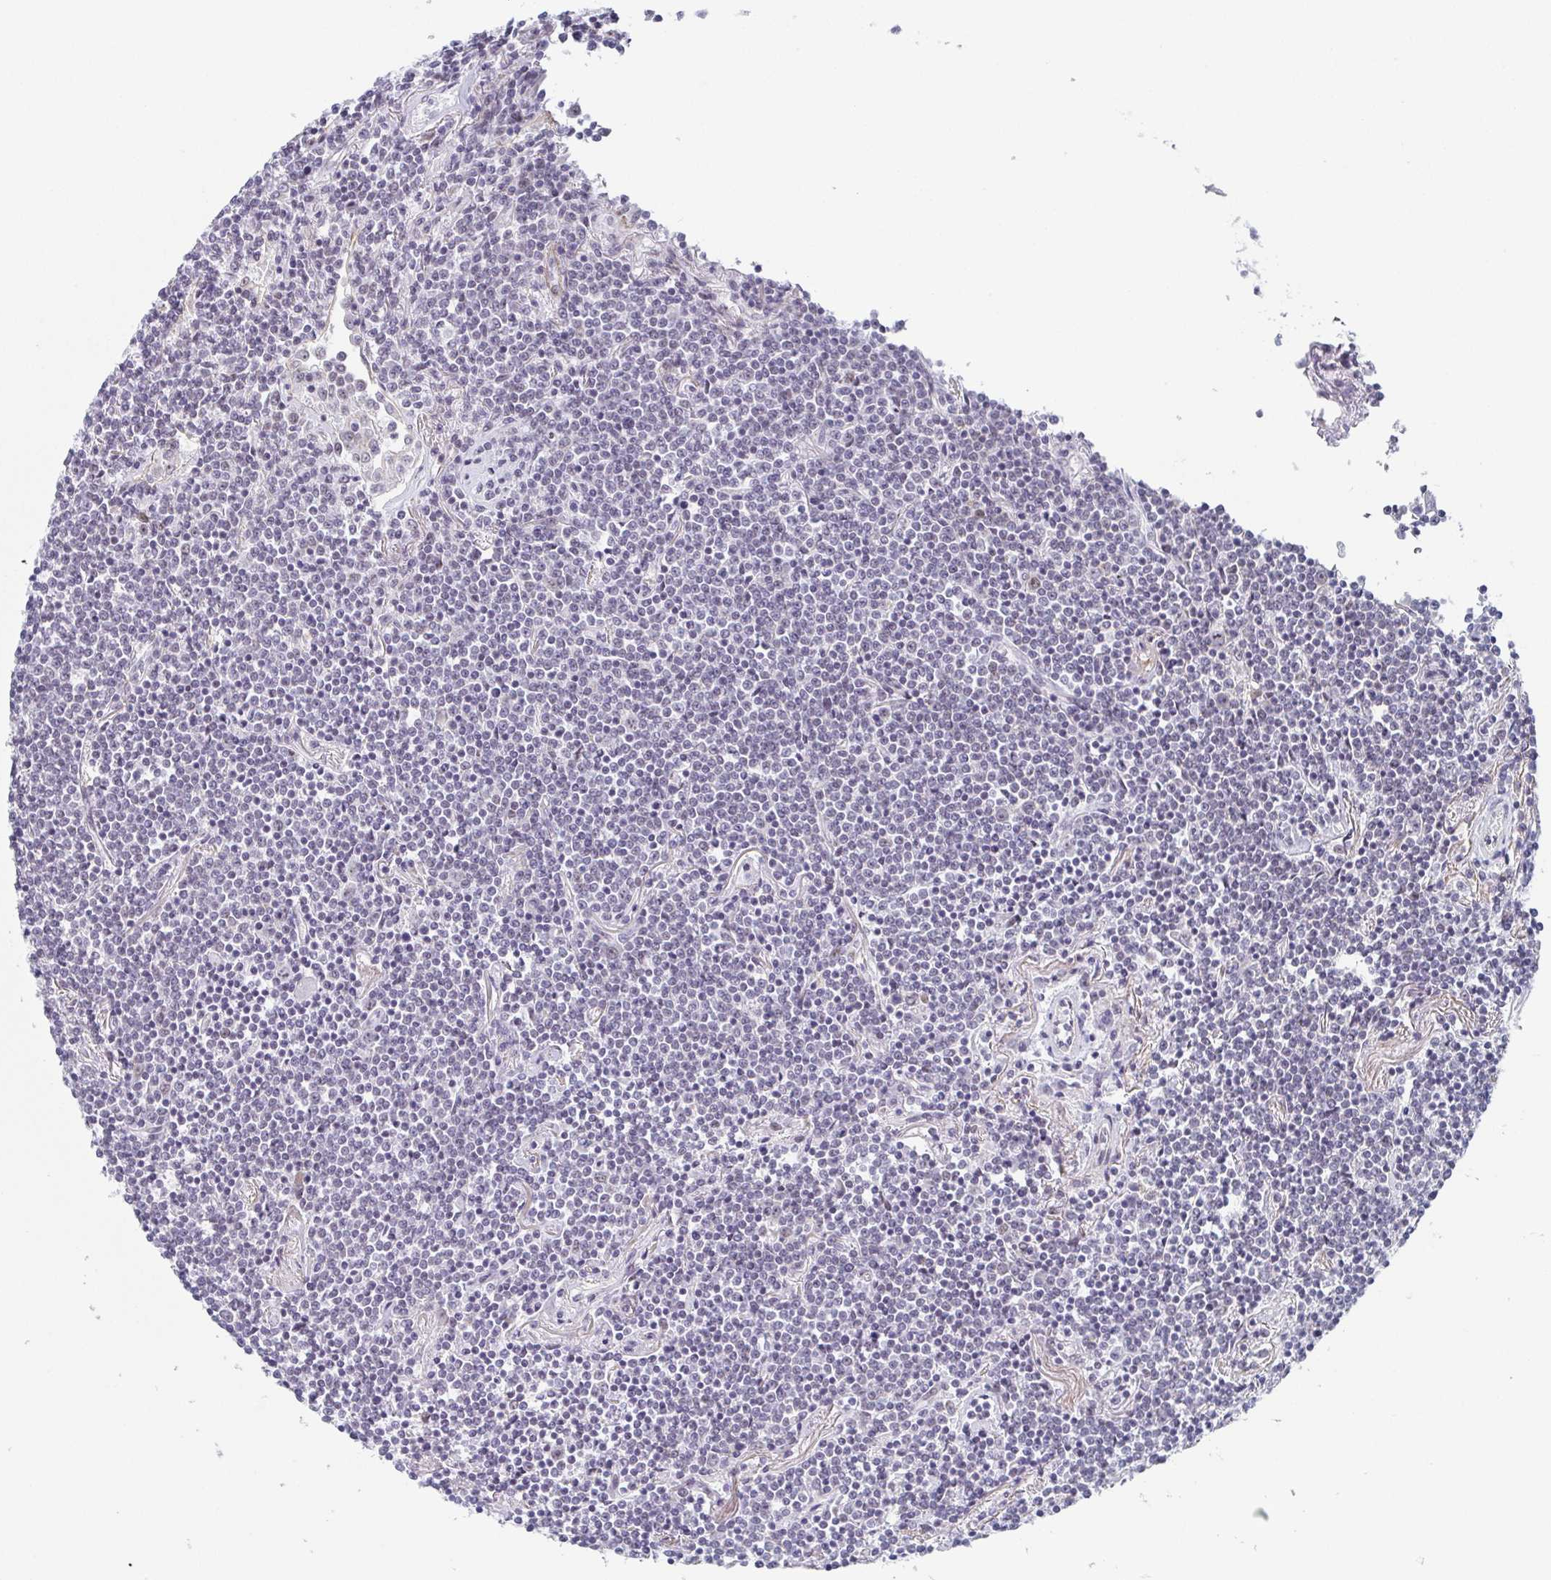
{"staining": {"intensity": "negative", "quantity": "none", "location": "none"}, "tissue": "lymphoma", "cell_type": "Tumor cells", "image_type": "cancer", "snomed": [{"axis": "morphology", "description": "Malignant lymphoma, non-Hodgkin's type, Low grade"}, {"axis": "topography", "description": "Lung"}], "caption": "IHC of low-grade malignant lymphoma, non-Hodgkin's type shows no positivity in tumor cells.", "gene": "EXOSC7", "patient": {"sex": "female", "age": 71}}